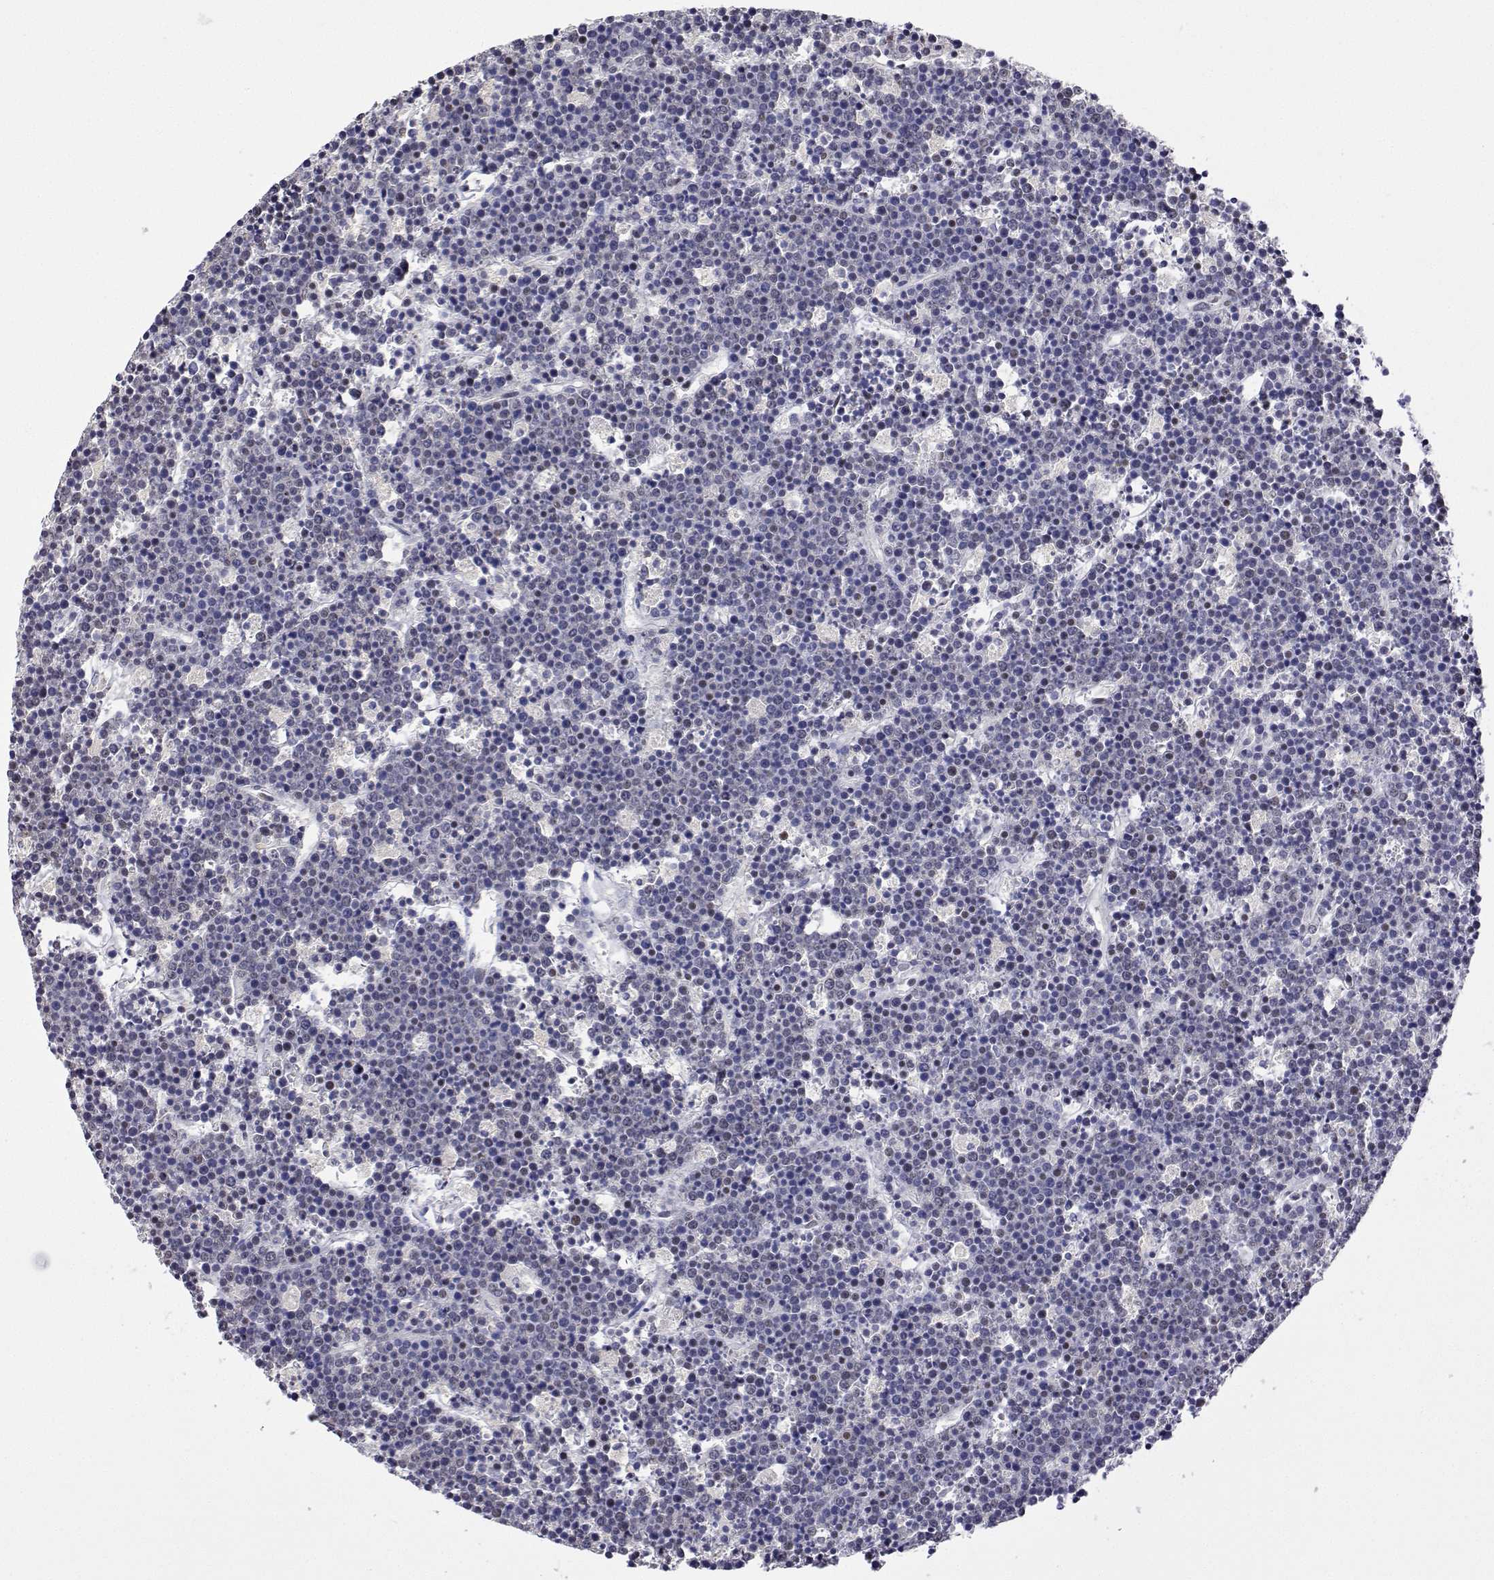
{"staining": {"intensity": "negative", "quantity": "none", "location": "none"}, "tissue": "lymphoma", "cell_type": "Tumor cells", "image_type": "cancer", "snomed": [{"axis": "morphology", "description": "Malignant lymphoma, non-Hodgkin's type, High grade"}, {"axis": "topography", "description": "Ovary"}], "caption": "Protein analysis of malignant lymphoma, non-Hodgkin's type (high-grade) demonstrates no significant staining in tumor cells.", "gene": "ADAR", "patient": {"sex": "female", "age": 56}}